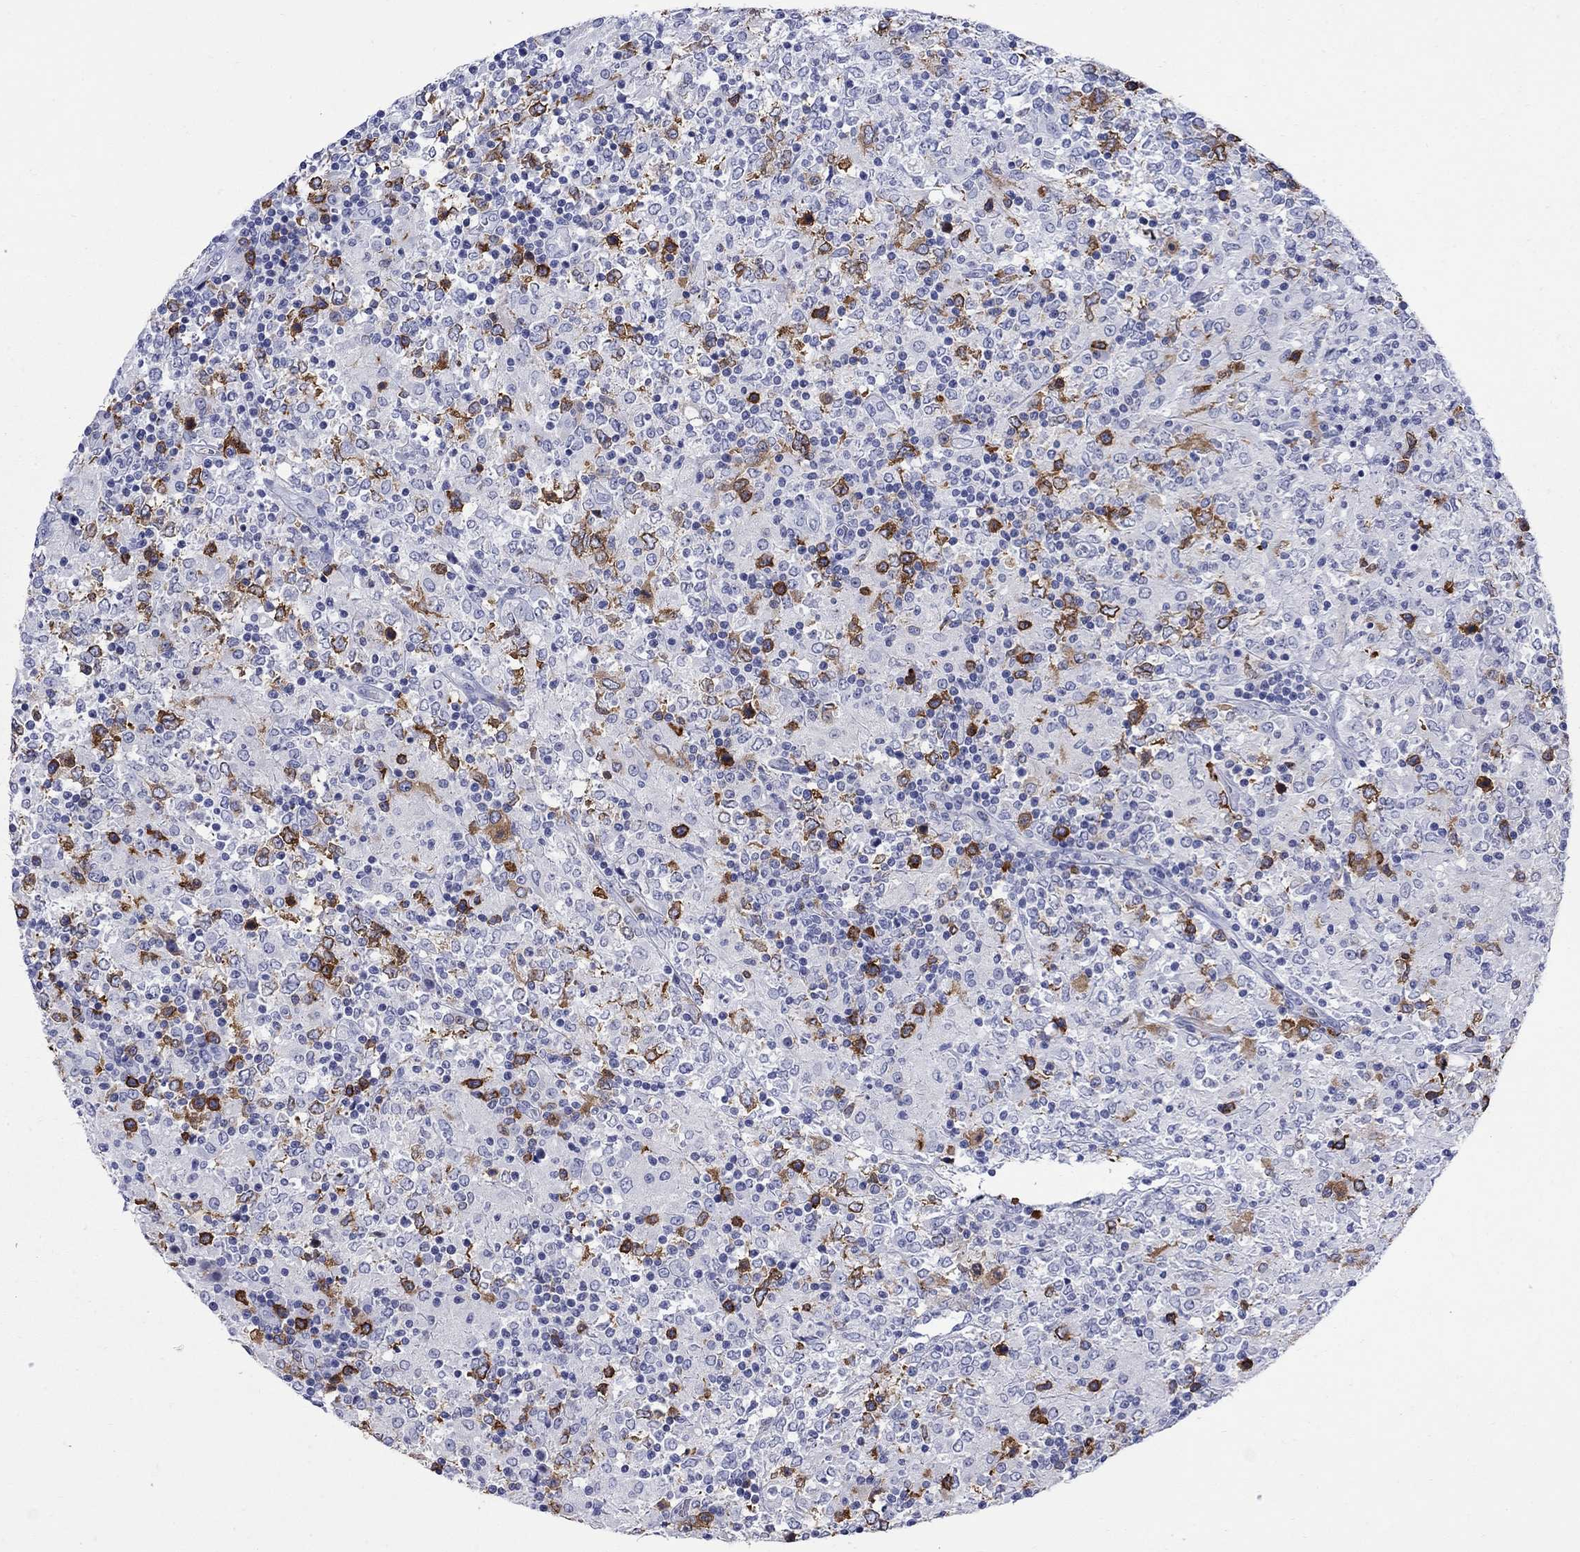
{"staining": {"intensity": "strong", "quantity": "<25%", "location": "cytoplasmic/membranous"}, "tissue": "lymphoma", "cell_type": "Tumor cells", "image_type": "cancer", "snomed": [{"axis": "morphology", "description": "Malignant lymphoma, non-Hodgkin's type, High grade"}, {"axis": "topography", "description": "Lymph node"}], "caption": "A micrograph of high-grade malignant lymphoma, non-Hodgkin's type stained for a protein displays strong cytoplasmic/membranous brown staining in tumor cells.", "gene": "TACC3", "patient": {"sex": "female", "age": 84}}